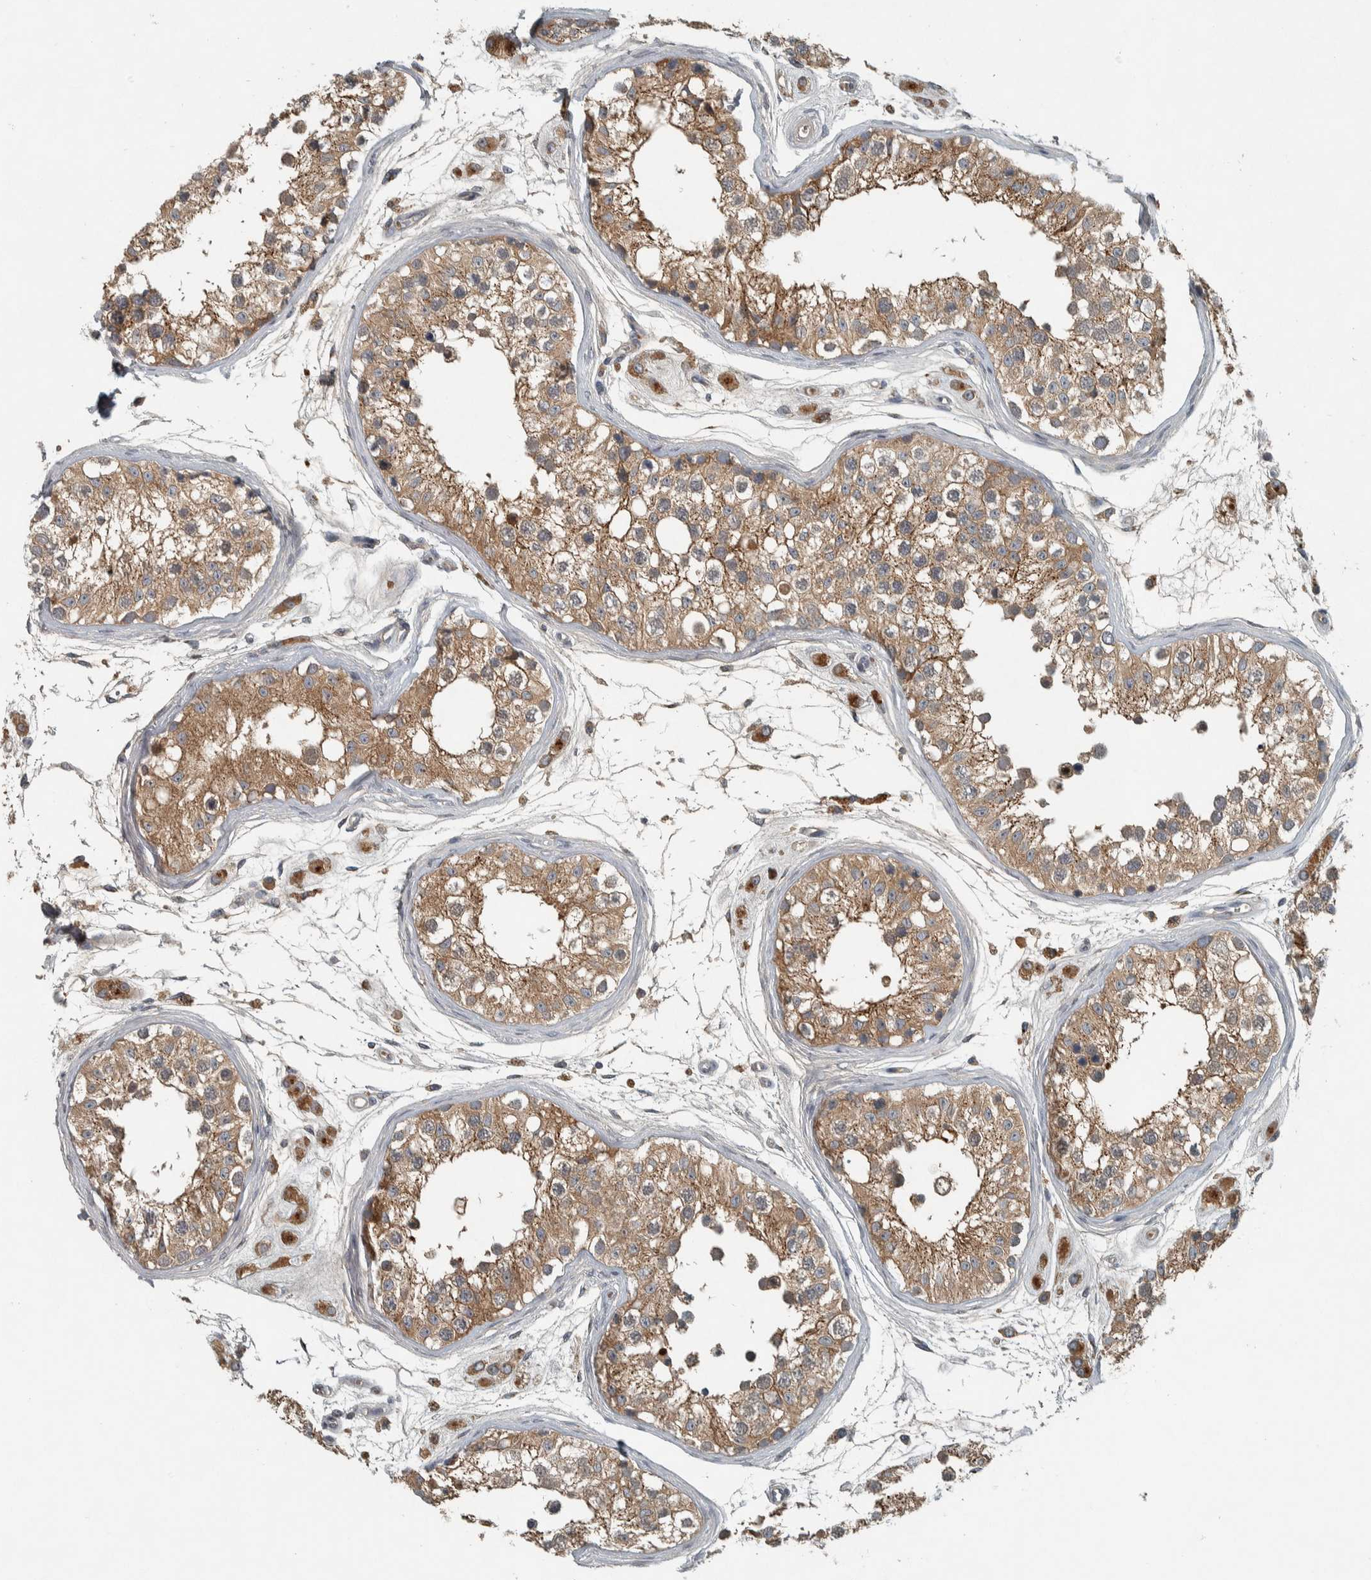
{"staining": {"intensity": "moderate", "quantity": ">75%", "location": "cytoplasmic/membranous"}, "tissue": "testis", "cell_type": "Cells in seminiferous ducts", "image_type": "normal", "snomed": [{"axis": "morphology", "description": "Normal tissue, NOS"}, {"axis": "morphology", "description": "Adenocarcinoma, metastatic, NOS"}, {"axis": "topography", "description": "Testis"}], "caption": "Approximately >75% of cells in seminiferous ducts in unremarkable human testis display moderate cytoplasmic/membranous protein staining as visualized by brown immunohistochemical staining.", "gene": "CLCN2", "patient": {"sex": "male", "age": 26}}